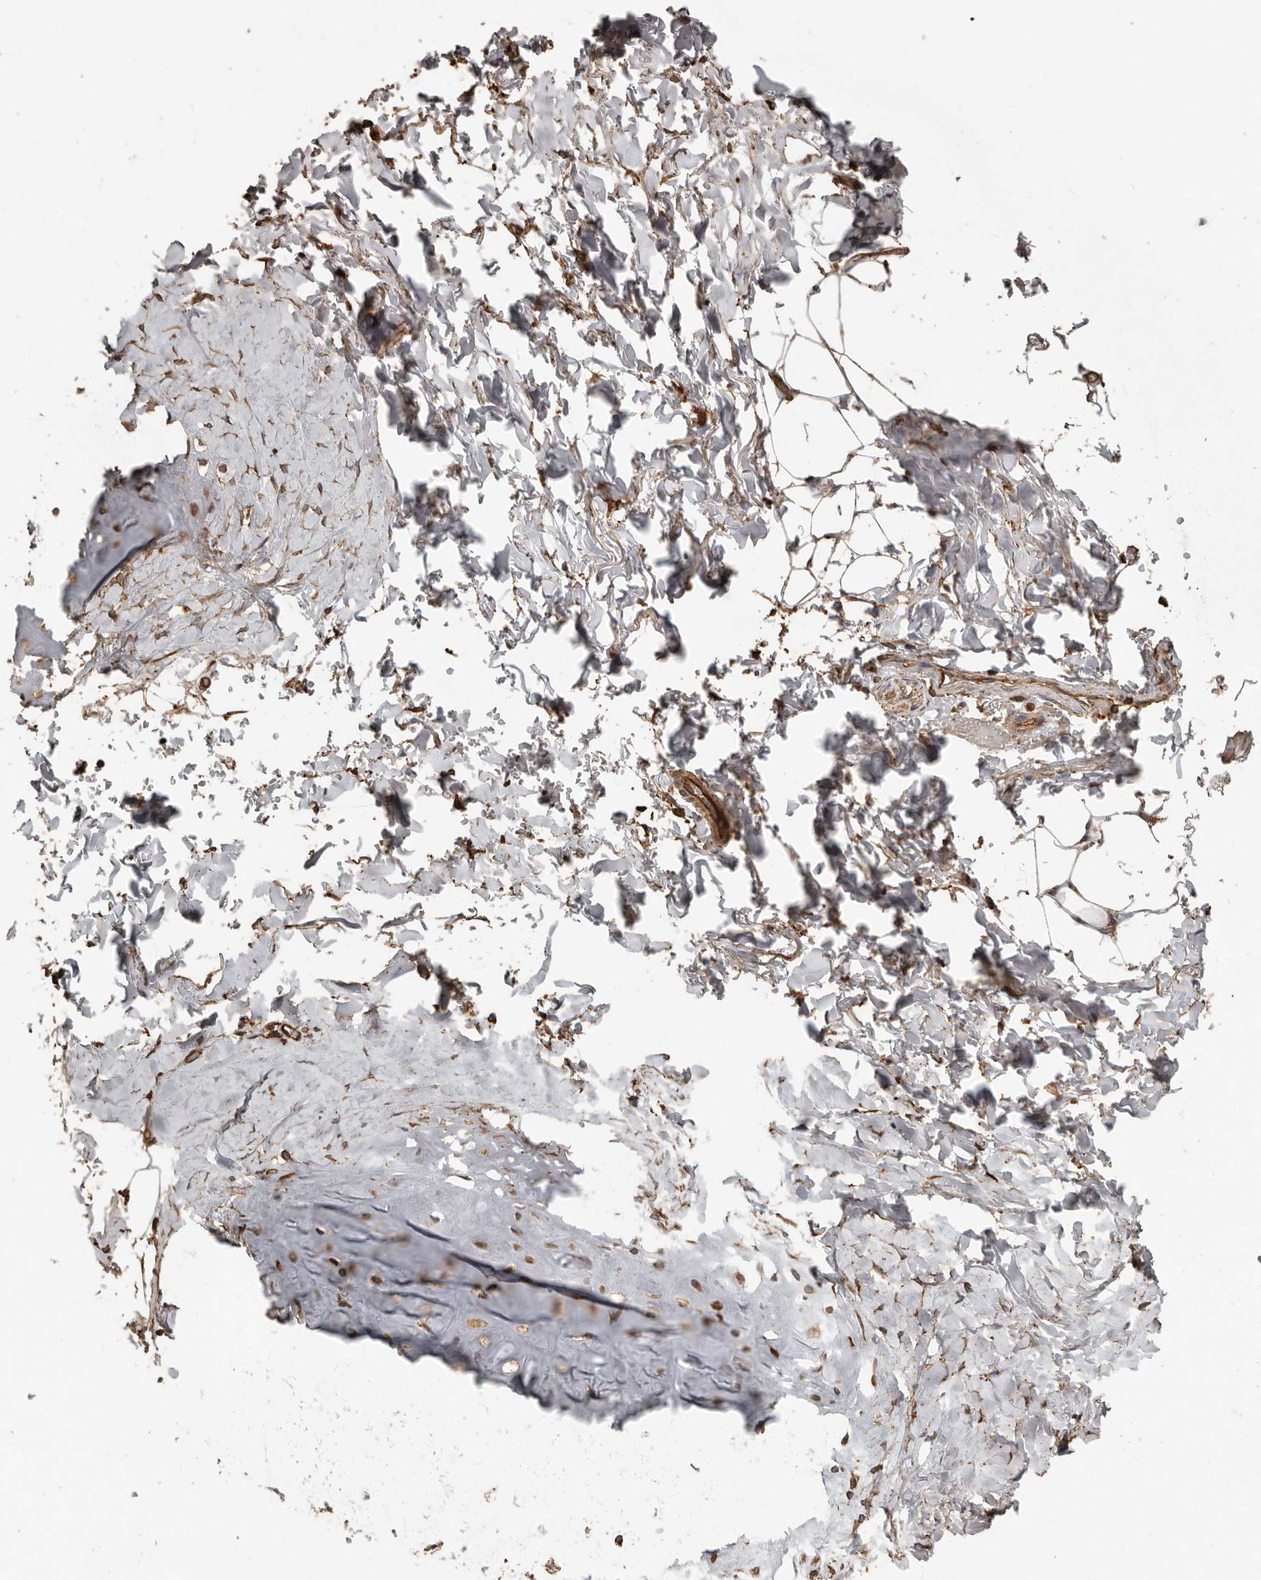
{"staining": {"intensity": "moderate", "quantity": ">75%", "location": "cytoplasmic/membranous"}, "tissue": "adipose tissue", "cell_type": "Adipocytes", "image_type": "normal", "snomed": [{"axis": "morphology", "description": "Normal tissue, NOS"}, {"axis": "topography", "description": "Cartilage tissue"}], "caption": "Immunohistochemistry histopathology image of normal adipose tissue: human adipose tissue stained using immunohistochemistry displays medium levels of moderate protein expression localized specifically in the cytoplasmic/membranous of adipocytes, appearing as a cytoplasmic/membranous brown color.", "gene": "DENND6B", "patient": {"sex": "female", "age": 63}}